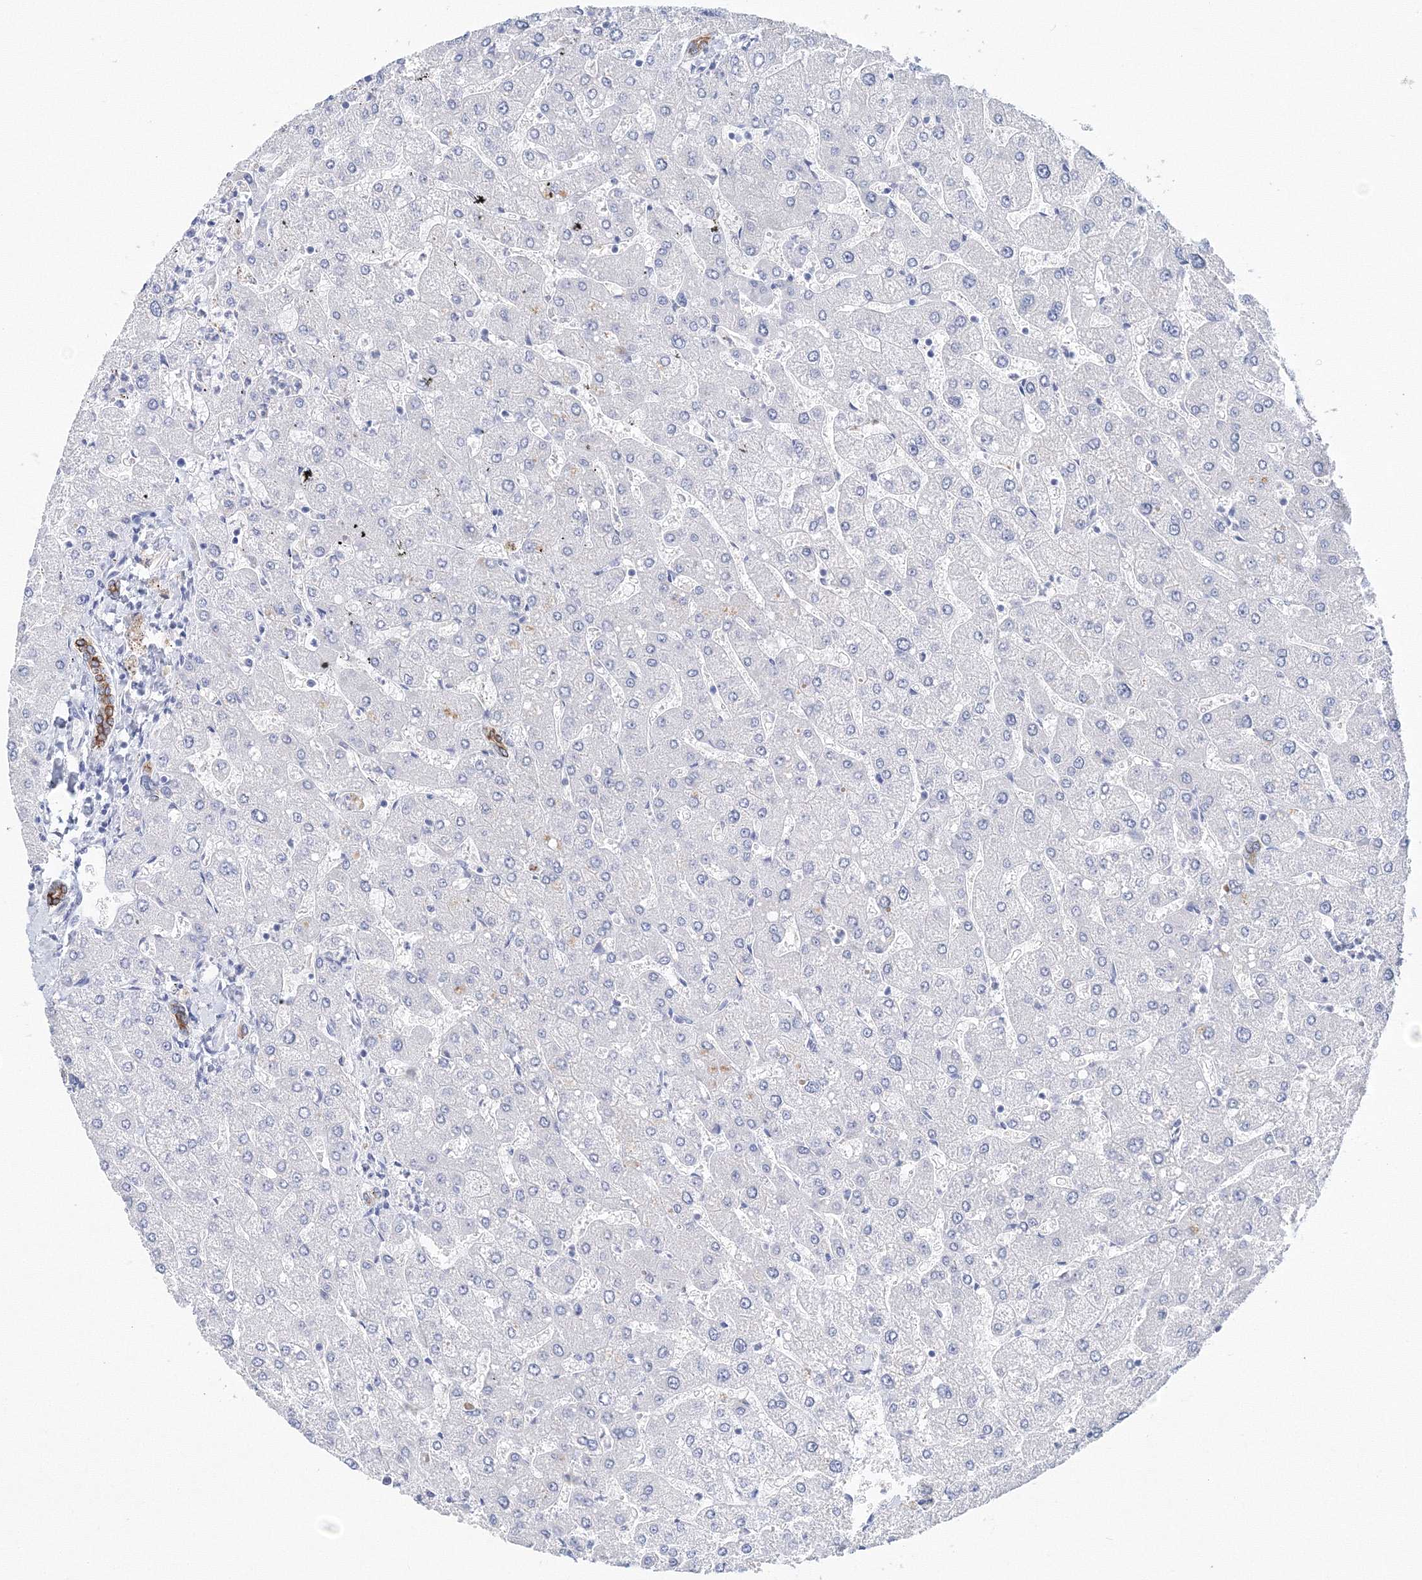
{"staining": {"intensity": "moderate", "quantity": ">75%", "location": "cytoplasmic/membranous"}, "tissue": "liver", "cell_type": "Cholangiocytes", "image_type": "normal", "snomed": [{"axis": "morphology", "description": "Normal tissue, NOS"}, {"axis": "topography", "description": "Liver"}], "caption": "Liver stained with immunohistochemistry demonstrates moderate cytoplasmic/membranous staining in about >75% of cholangiocytes. (brown staining indicates protein expression, while blue staining denotes nuclei).", "gene": "LRRIQ4", "patient": {"sex": "male", "age": 55}}